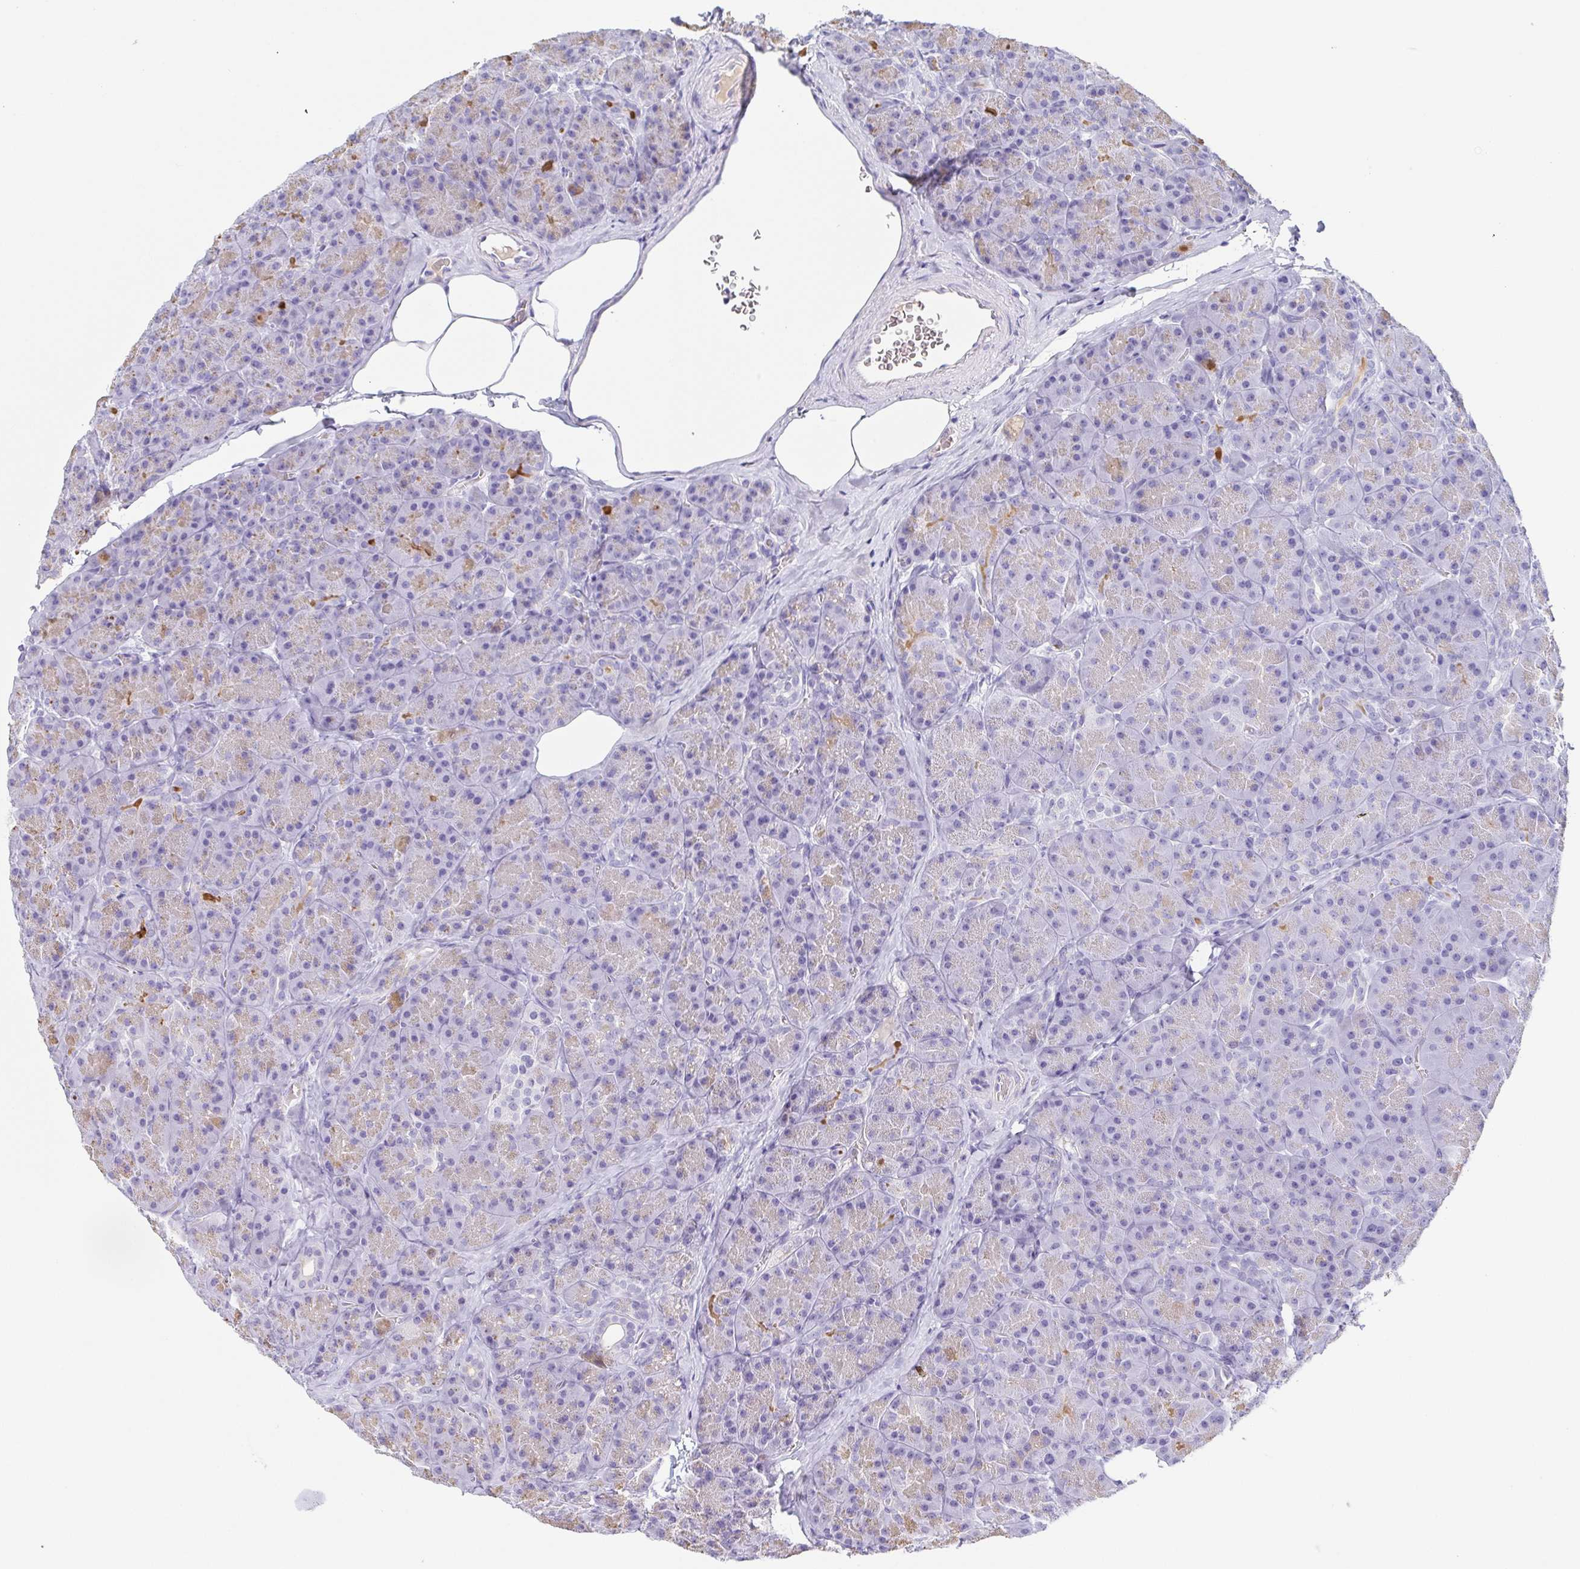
{"staining": {"intensity": "moderate", "quantity": "<25%", "location": "cytoplasmic/membranous"}, "tissue": "pancreas", "cell_type": "Exocrine glandular cells", "image_type": "normal", "snomed": [{"axis": "morphology", "description": "Normal tissue, NOS"}, {"axis": "topography", "description": "Pancreas"}], "caption": "Human pancreas stained with a brown dye shows moderate cytoplasmic/membranous positive positivity in about <25% of exocrine glandular cells.", "gene": "LDLRAD1", "patient": {"sex": "male", "age": 57}}